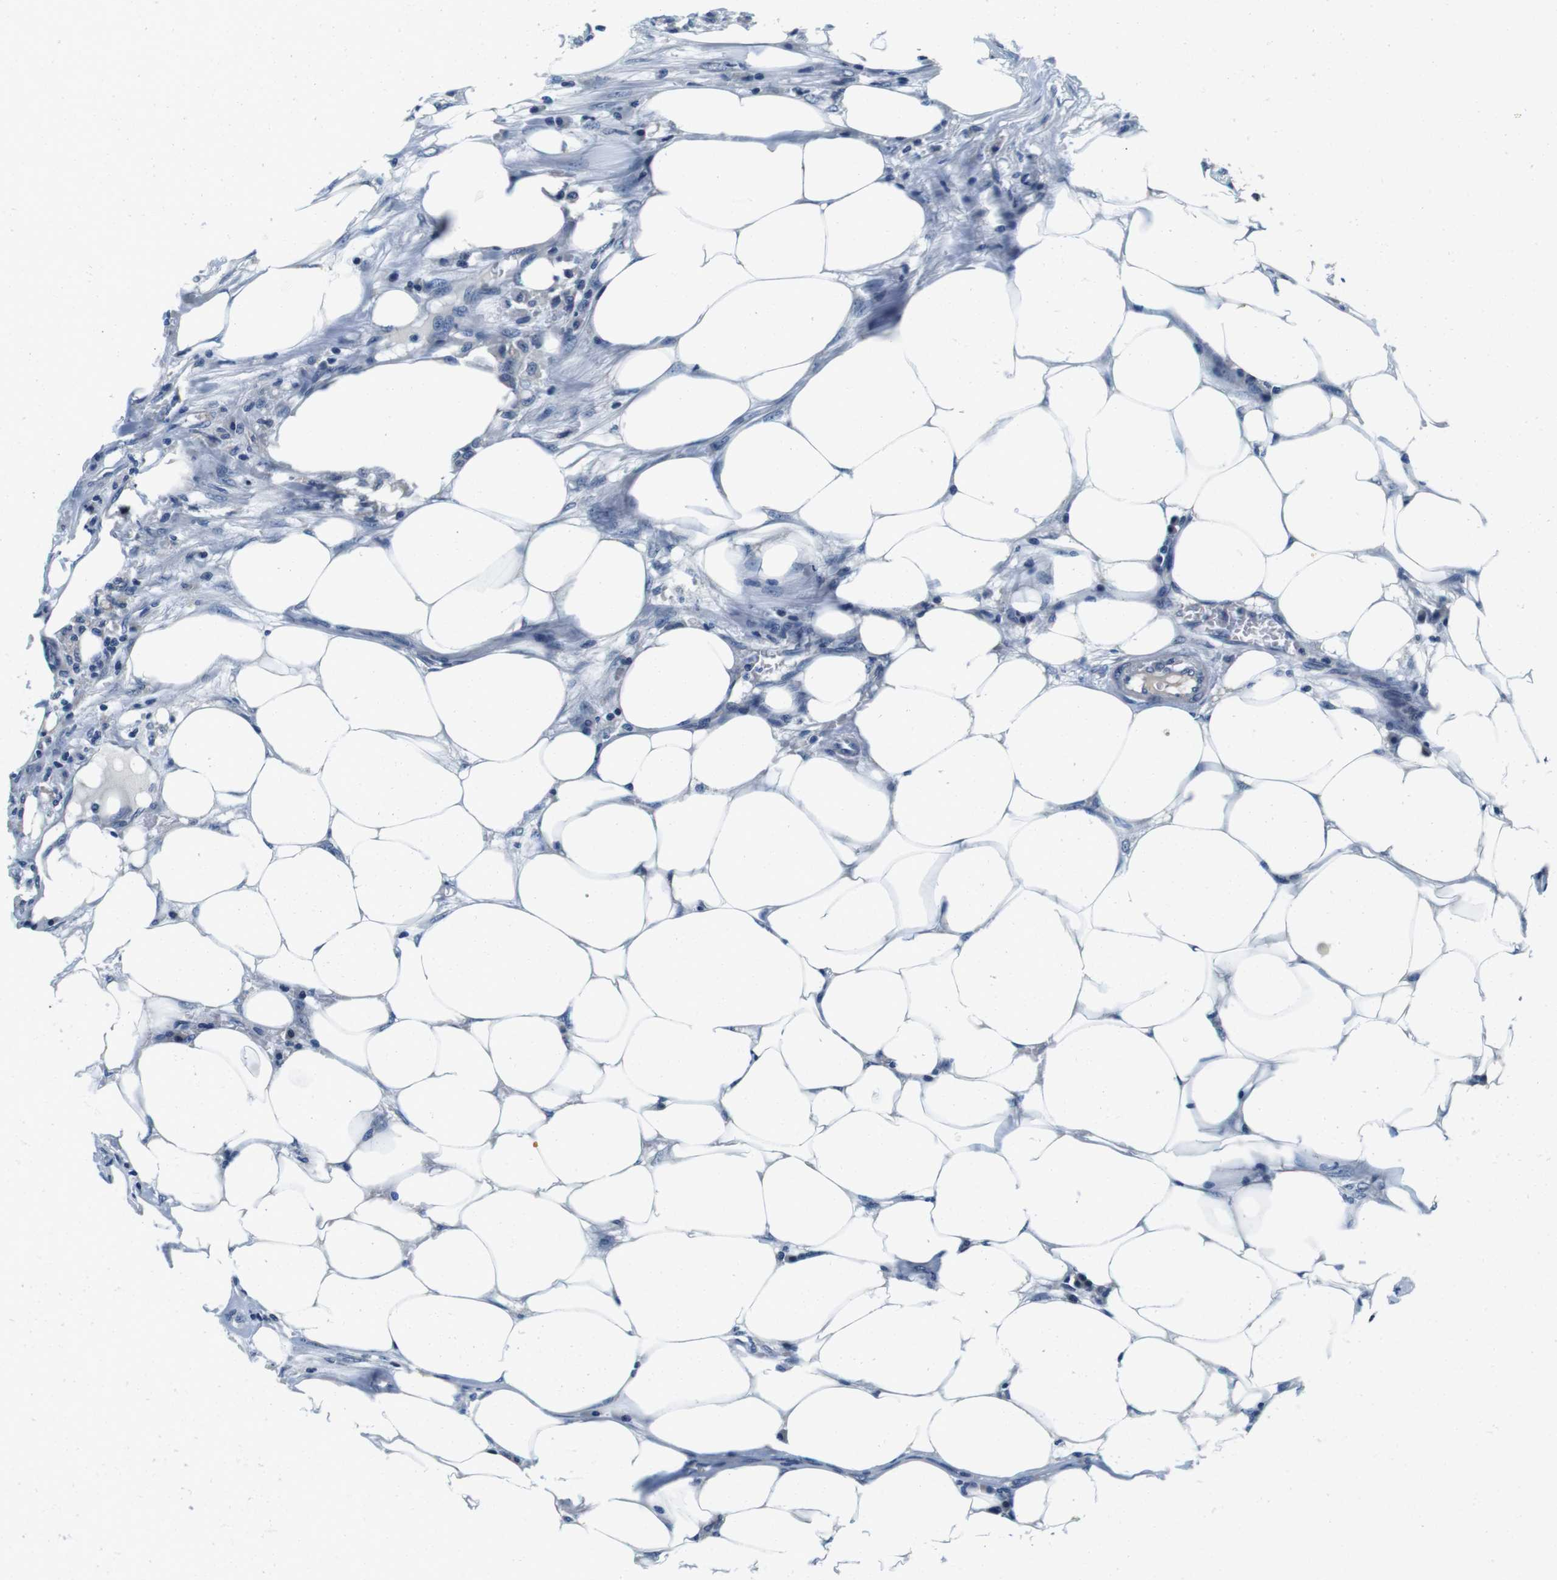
{"staining": {"intensity": "negative", "quantity": "none", "location": "none"}, "tissue": "colorectal cancer", "cell_type": "Tumor cells", "image_type": "cancer", "snomed": [{"axis": "morphology", "description": "Adenocarcinoma, NOS"}, {"axis": "topography", "description": "Colon"}], "caption": "IHC photomicrograph of colorectal adenocarcinoma stained for a protein (brown), which displays no positivity in tumor cells.", "gene": "DTNA", "patient": {"sex": "male", "age": 71}}